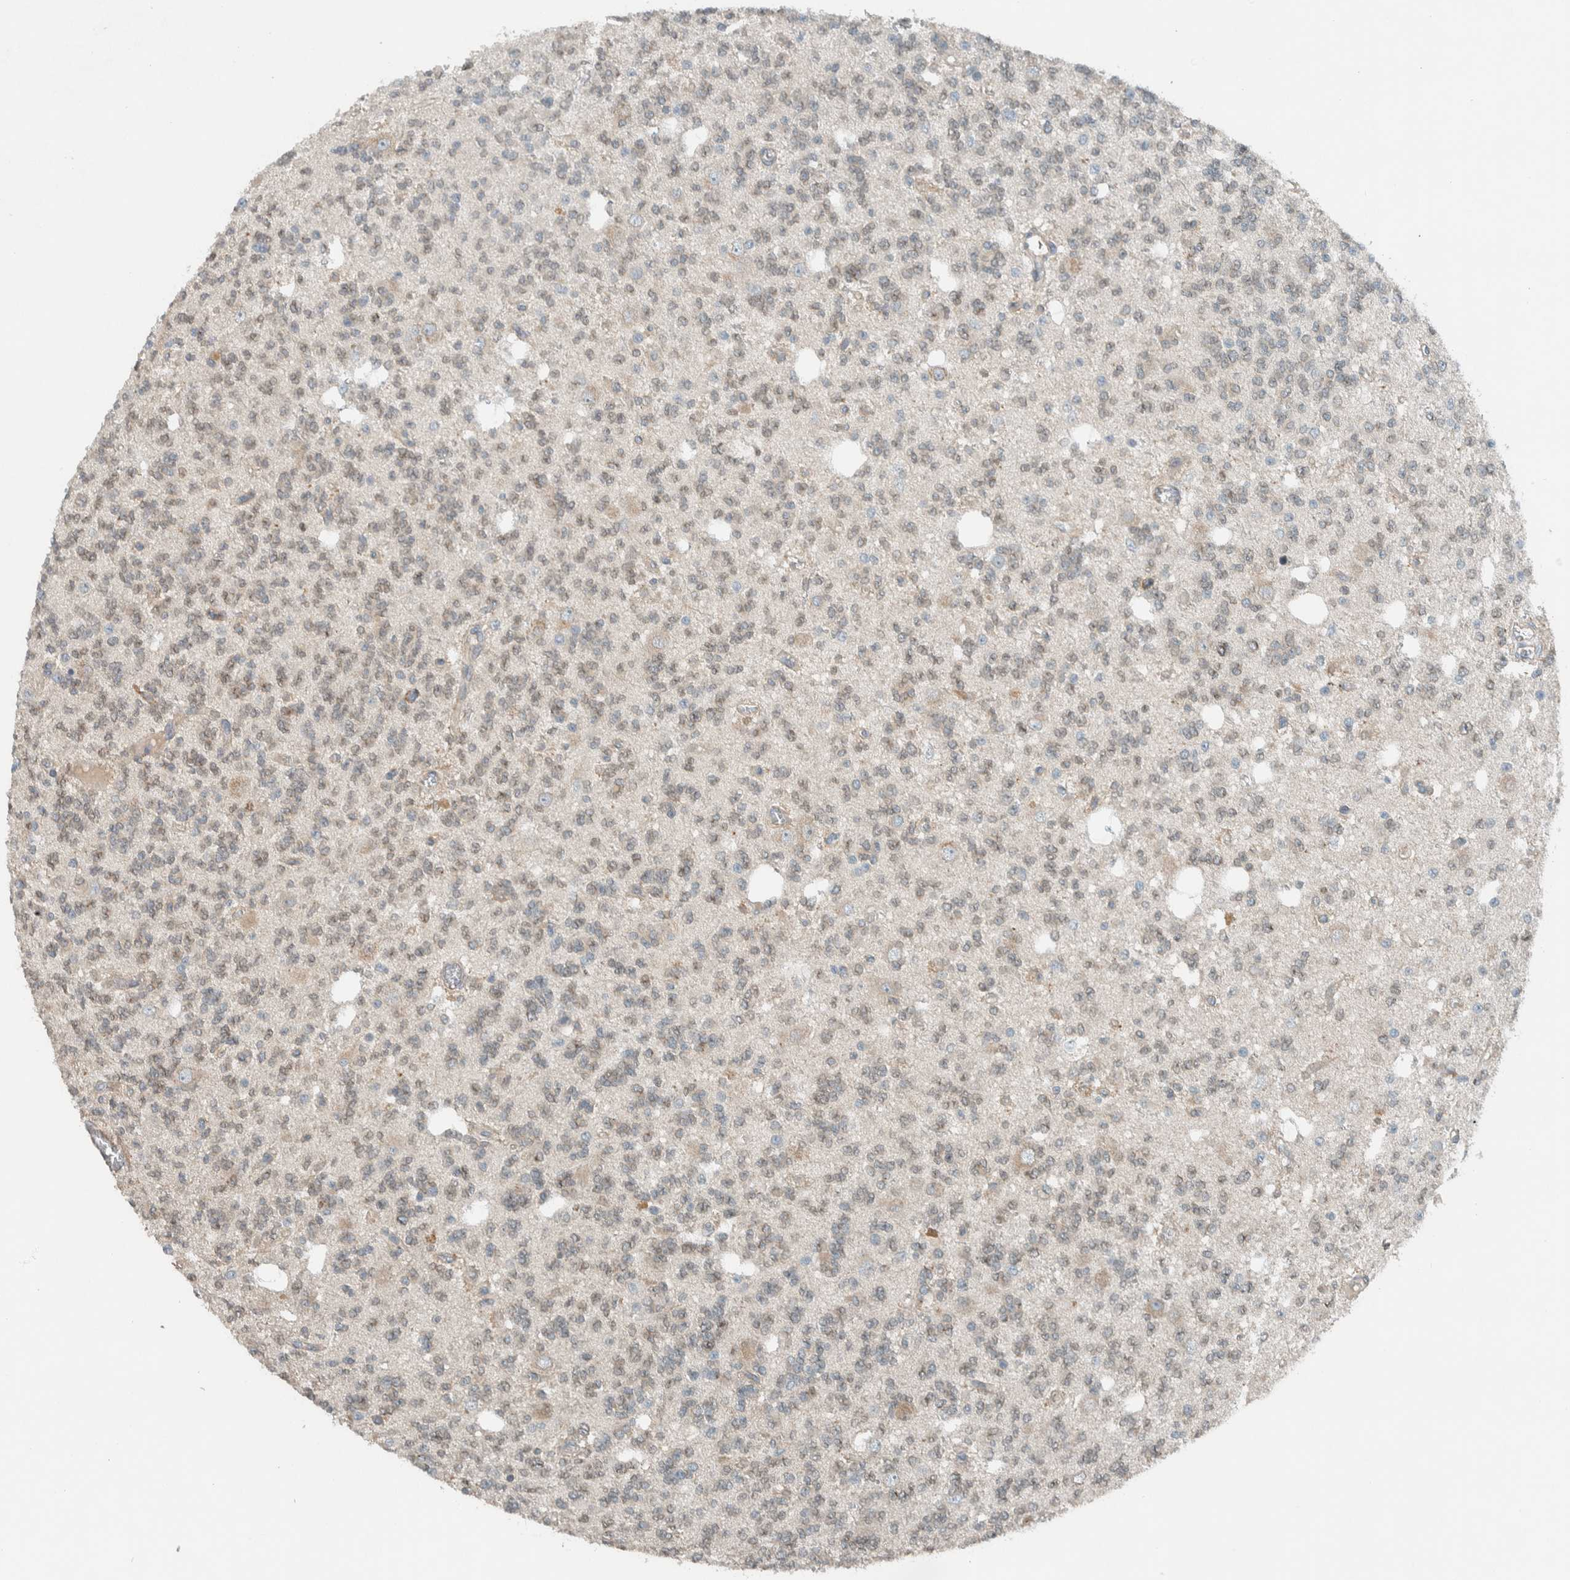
{"staining": {"intensity": "weak", "quantity": "25%-75%", "location": "cytoplasmic/membranous"}, "tissue": "glioma", "cell_type": "Tumor cells", "image_type": "cancer", "snomed": [{"axis": "morphology", "description": "Glioma, malignant, Low grade"}, {"axis": "topography", "description": "Brain"}], "caption": "Glioma was stained to show a protein in brown. There is low levels of weak cytoplasmic/membranous staining in approximately 25%-75% of tumor cells.", "gene": "SEL1L", "patient": {"sex": "male", "age": 38}}